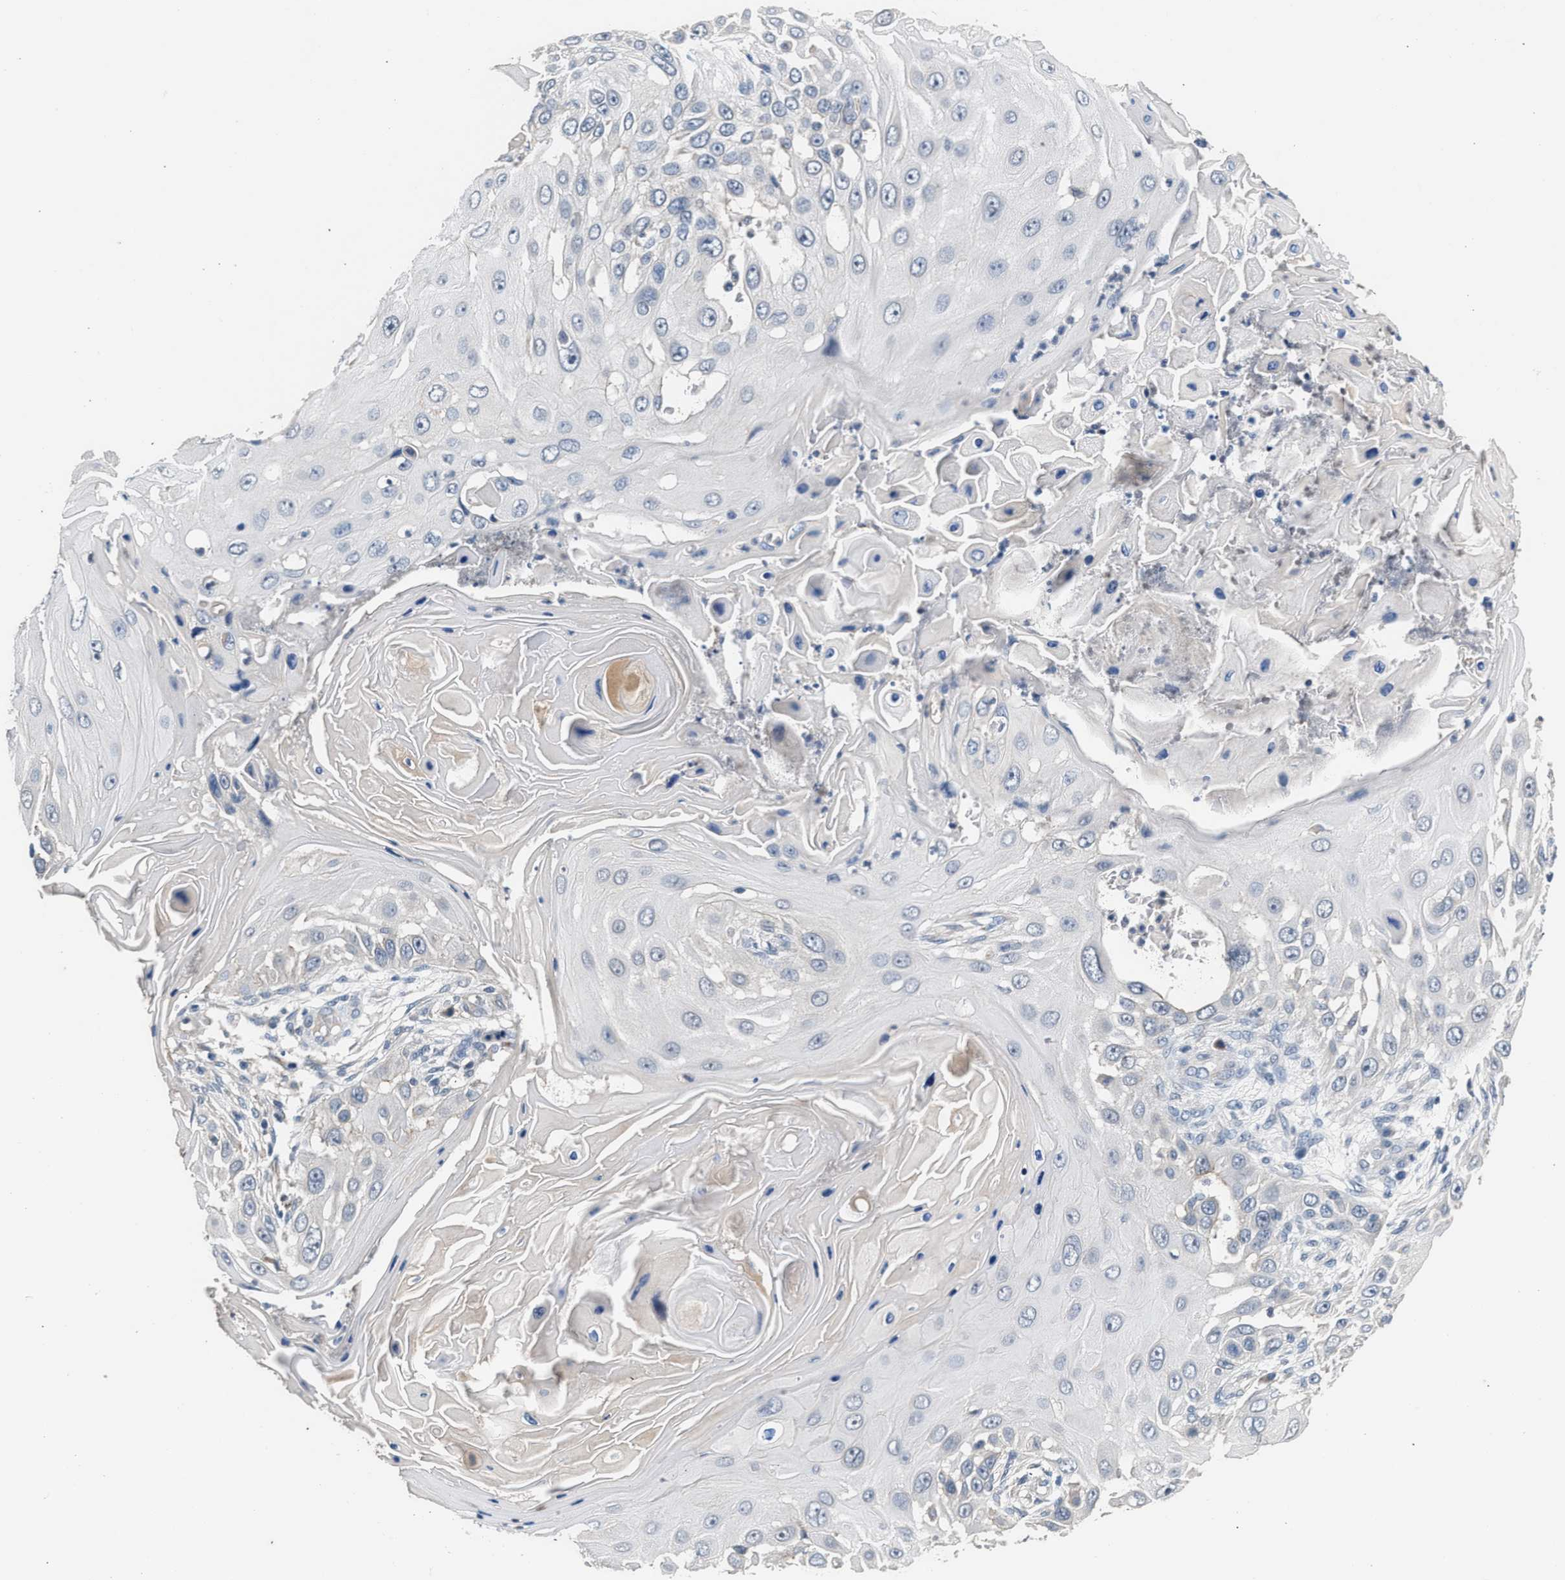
{"staining": {"intensity": "negative", "quantity": "none", "location": "none"}, "tissue": "skin cancer", "cell_type": "Tumor cells", "image_type": "cancer", "snomed": [{"axis": "morphology", "description": "Squamous cell carcinoma, NOS"}, {"axis": "topography", "description": "Skin"}], "caption": "DAB immunohistochemical staining of human squamous cell carcinoma (skin) shows no significant expression in tumor cells.", "gene": "CSF3R", "patient": {"sex": "female", "age": 44}}